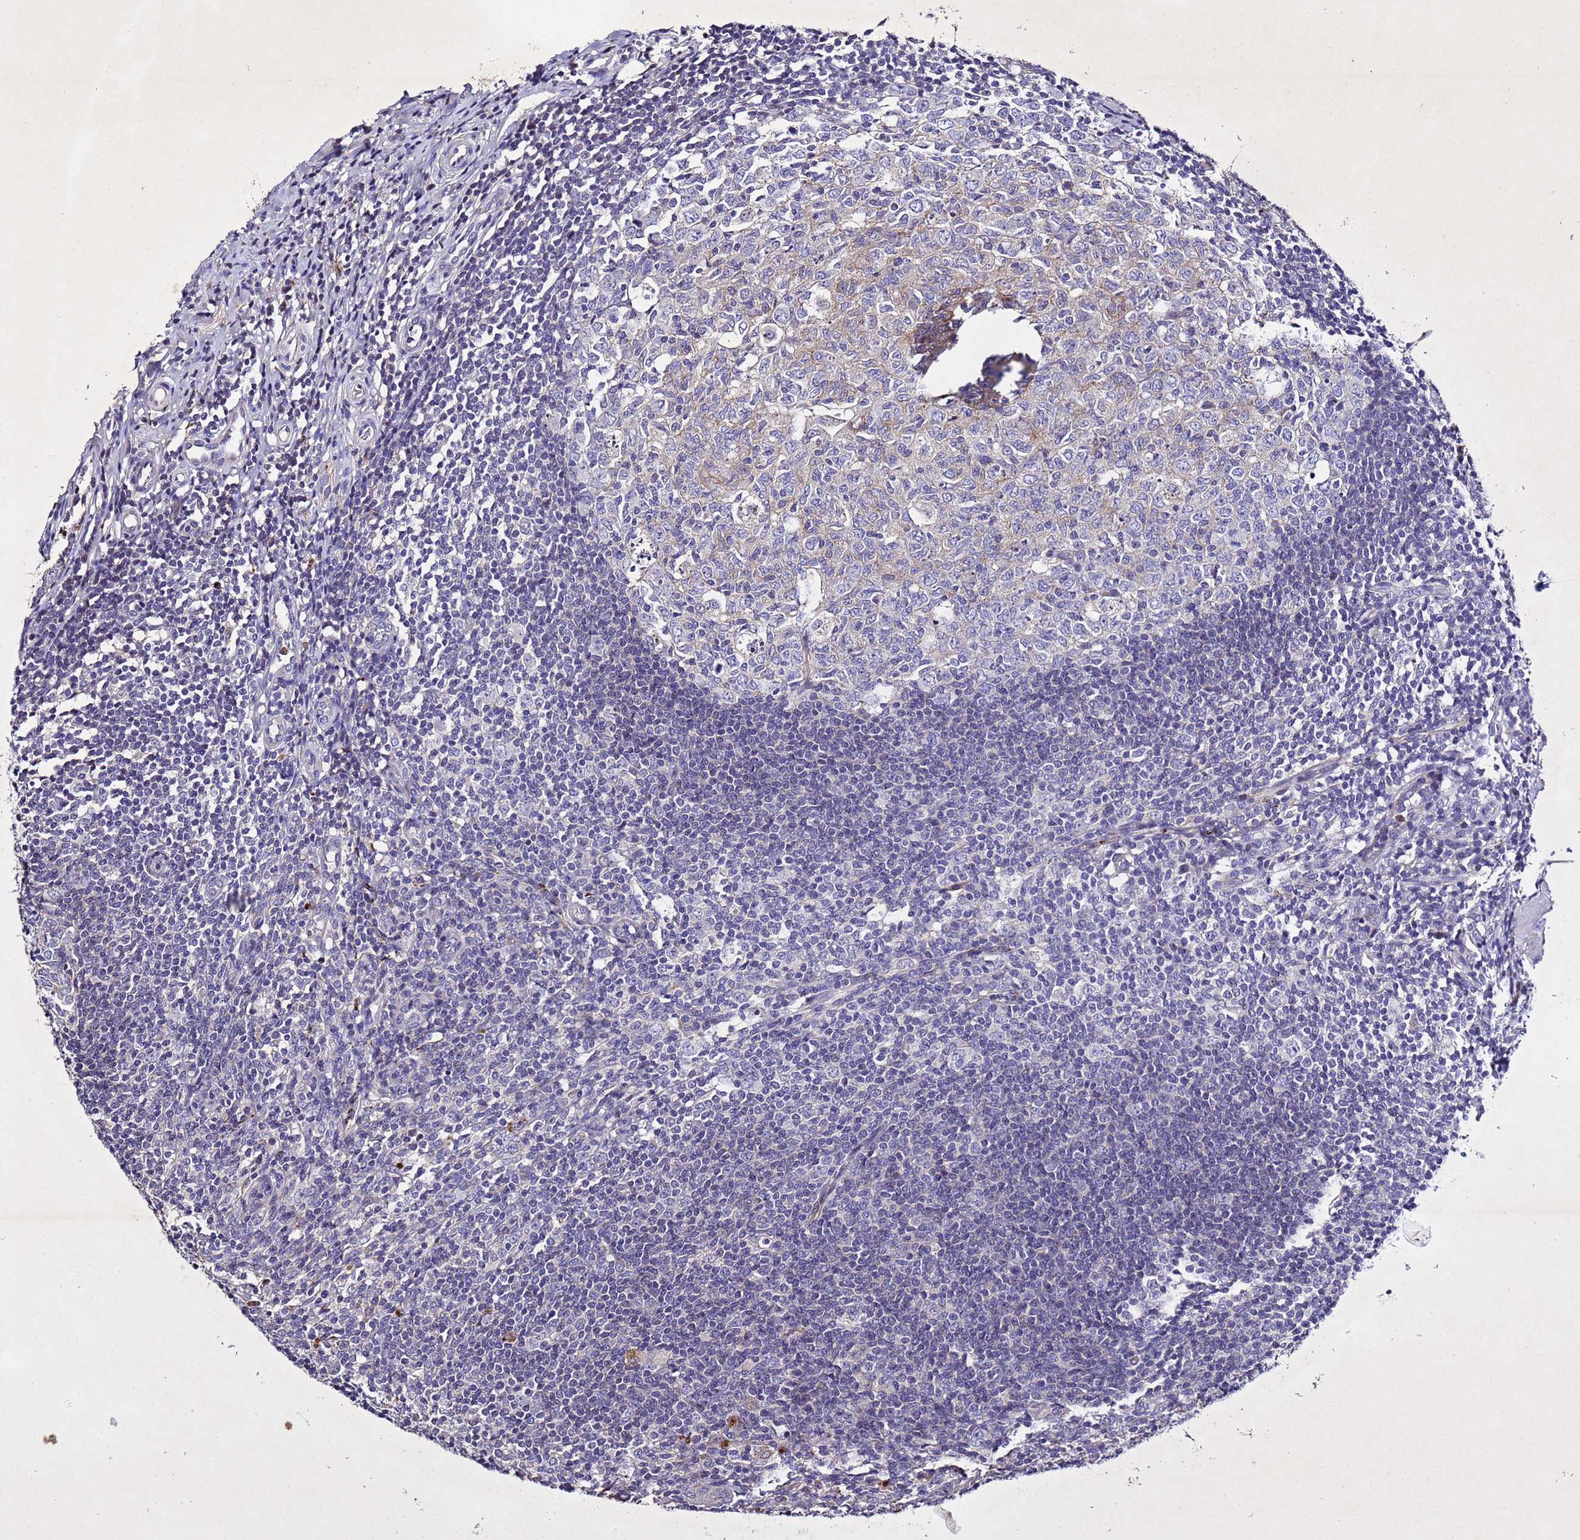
{"staining": {"intensity": "strong", "quantity": "<25%", "location": "cytoplasmic/membranous"}, "tissue": "appendix", "cell_type": "Glandular cells", "image_type": "normal", "snomed": [{"axis": "morphology", "description": "Normal tissue, NOS"}, {"axis": "topography", "description": "Appendix"}], "caption": "IHC (DAB (3,3'-diaminobenzidine)) staining of normal appendix displays strong cytoplasmic/membranous protein expression in about <25% of glandular cells.", "gene": "SV2B", "patient": {"sex": "male", "age": 14}}